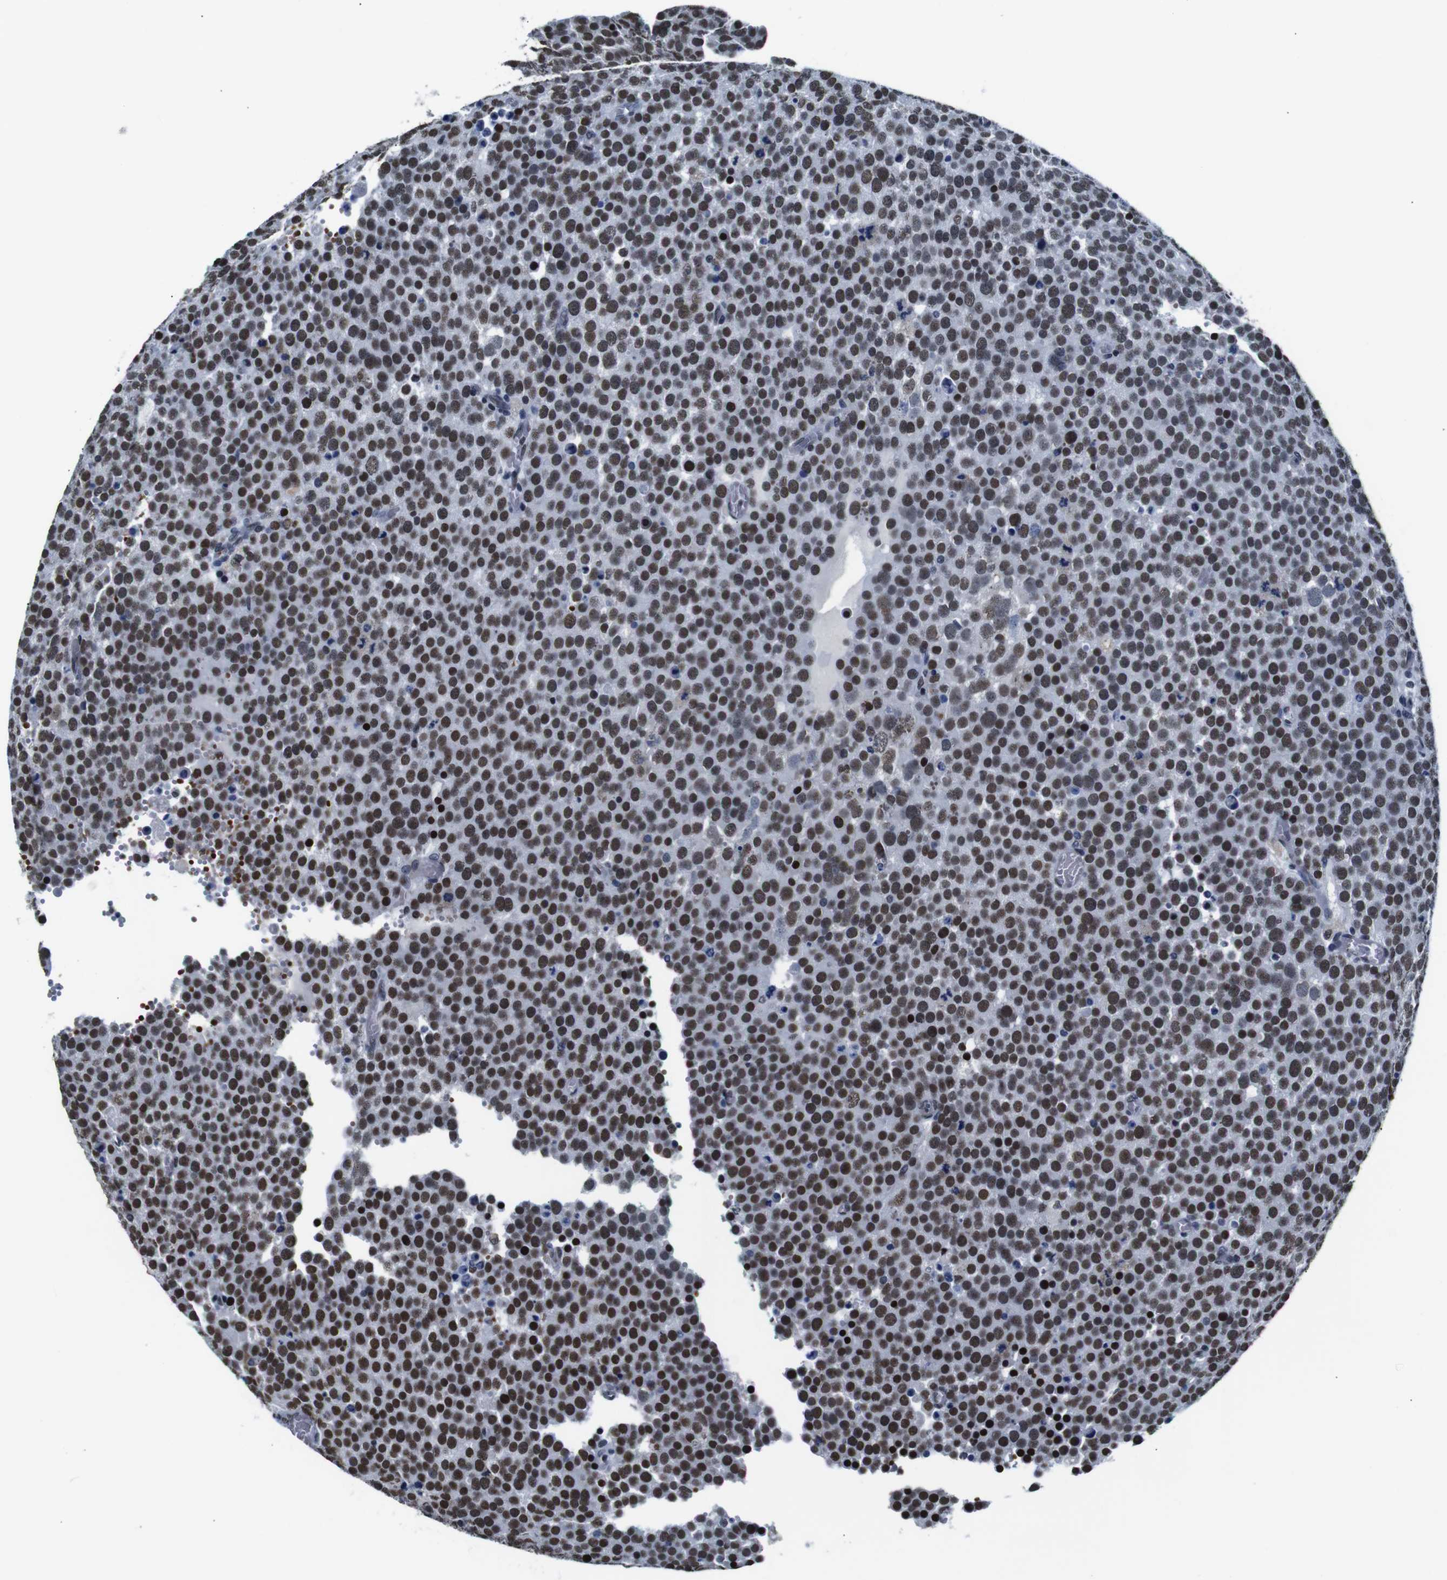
{"staining": {"intensity": "strong", "quantity": ">75%", "location": "nuclear"}, "tissue": "testis cancer", "cell_type": "Tumor cells", "image_type": "cancer", "snomed": [{"axis": "morphology", "description": "Normal tissue, NOS"}, {"axis": "morphology", "description": "Seminoma, NOS"}, {"axis": "topography", "description": "Testis"}], "caption": "This micrograph shows seminoma (testis) stained with IHC to label a protein in brown. The nuclear of tumor cells show strong positivity for the protein. Nuclei are counter-stained blue.", "gene": "ILDR2", "patient": {"sex": "male", "age": 71}}